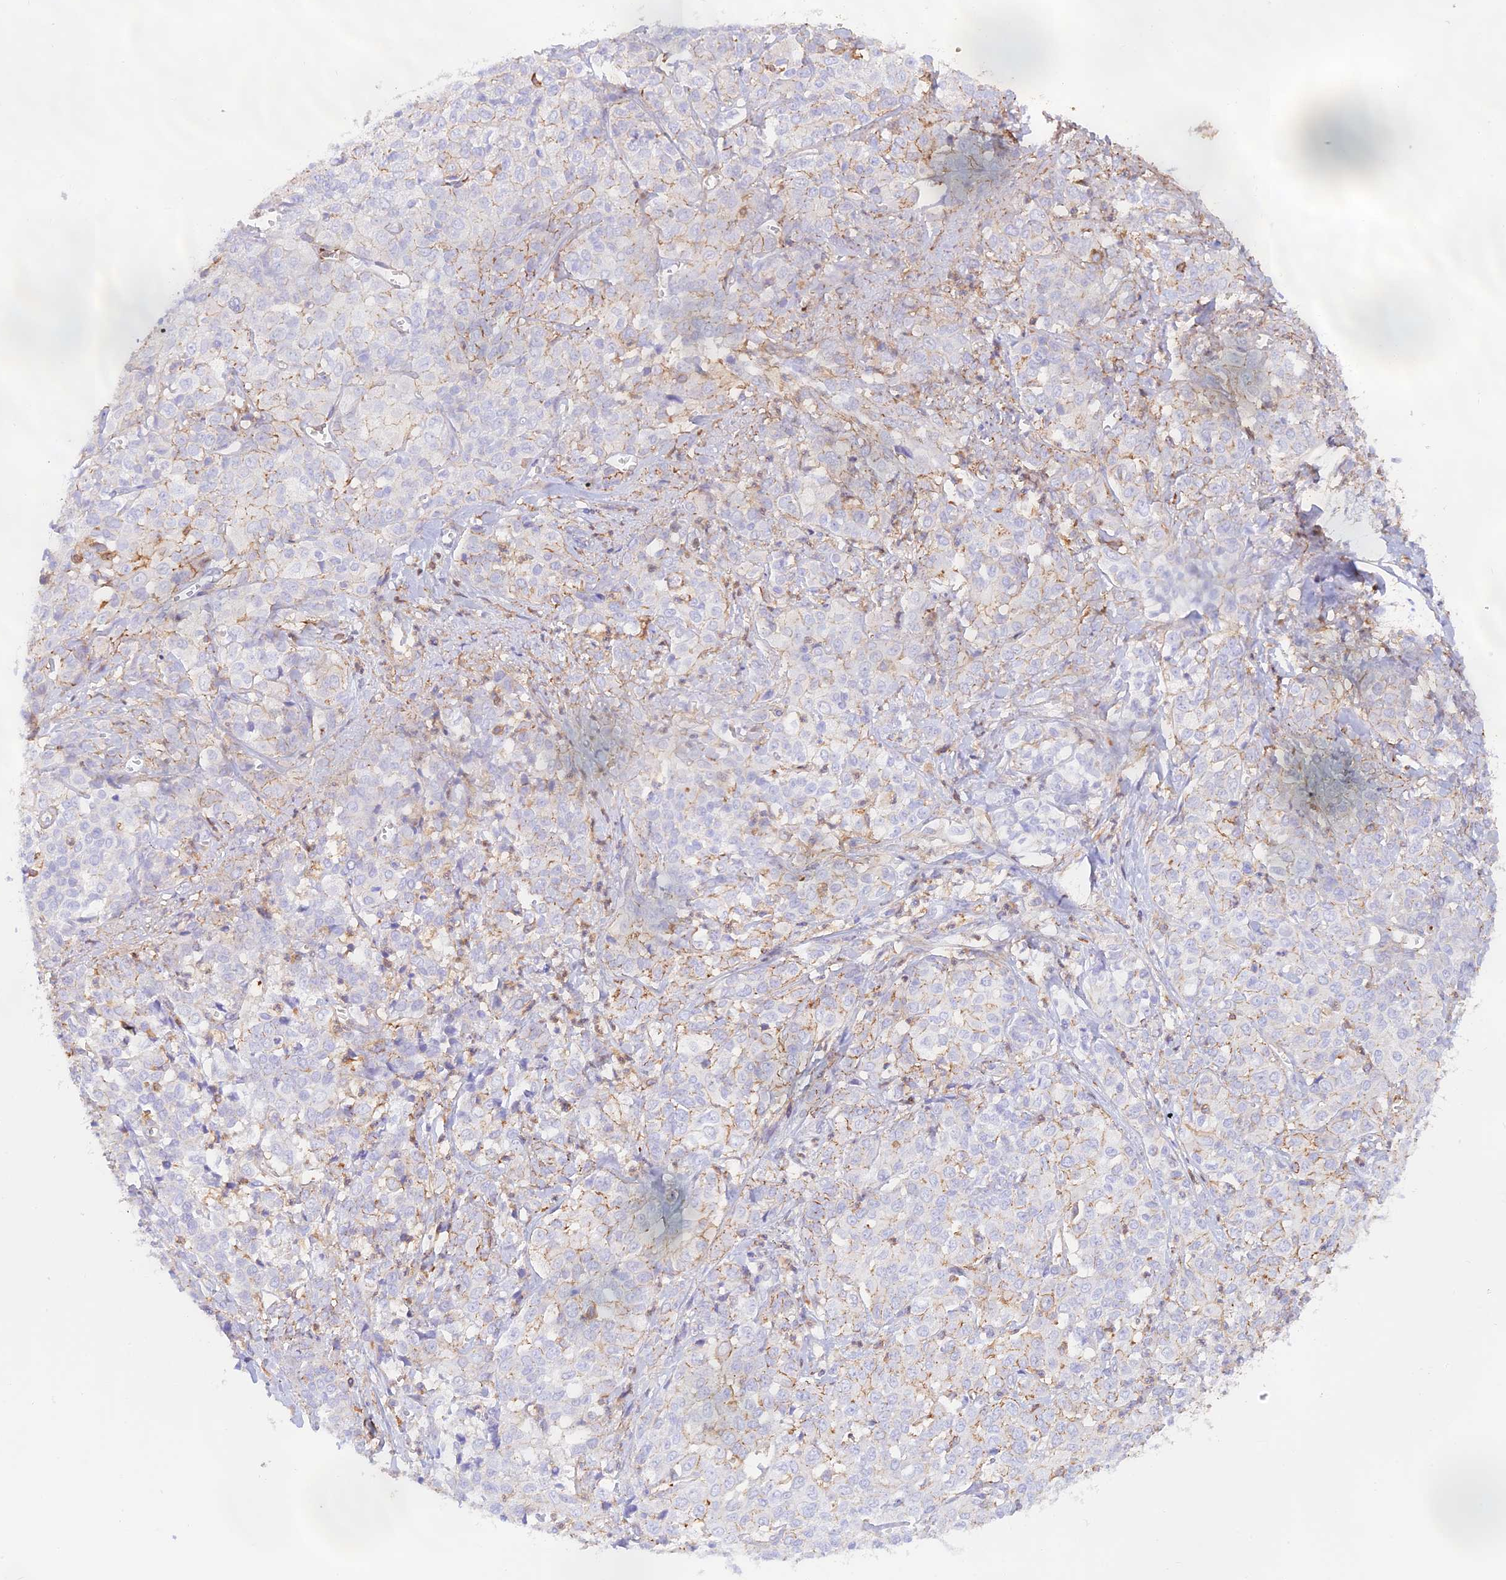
{"staining": {"intensity": "weak", "quantity": "<25%", "location": "cytoplasmic/membranous"}, "tissue": "liver cancer", "cell_type": "Tumor cells", "image_type": "cancer", "snomed": [{"axis": "morphology", "description": "Cholangiocarcinoma"}, {"axis": "topography", "description": "Liver"}], "caption": "Tumor cells show no significant protein staining in liver cholangiocarcinoma.", "gene": "DENND1C", "patient": {"sex": "female", "age": 77}}